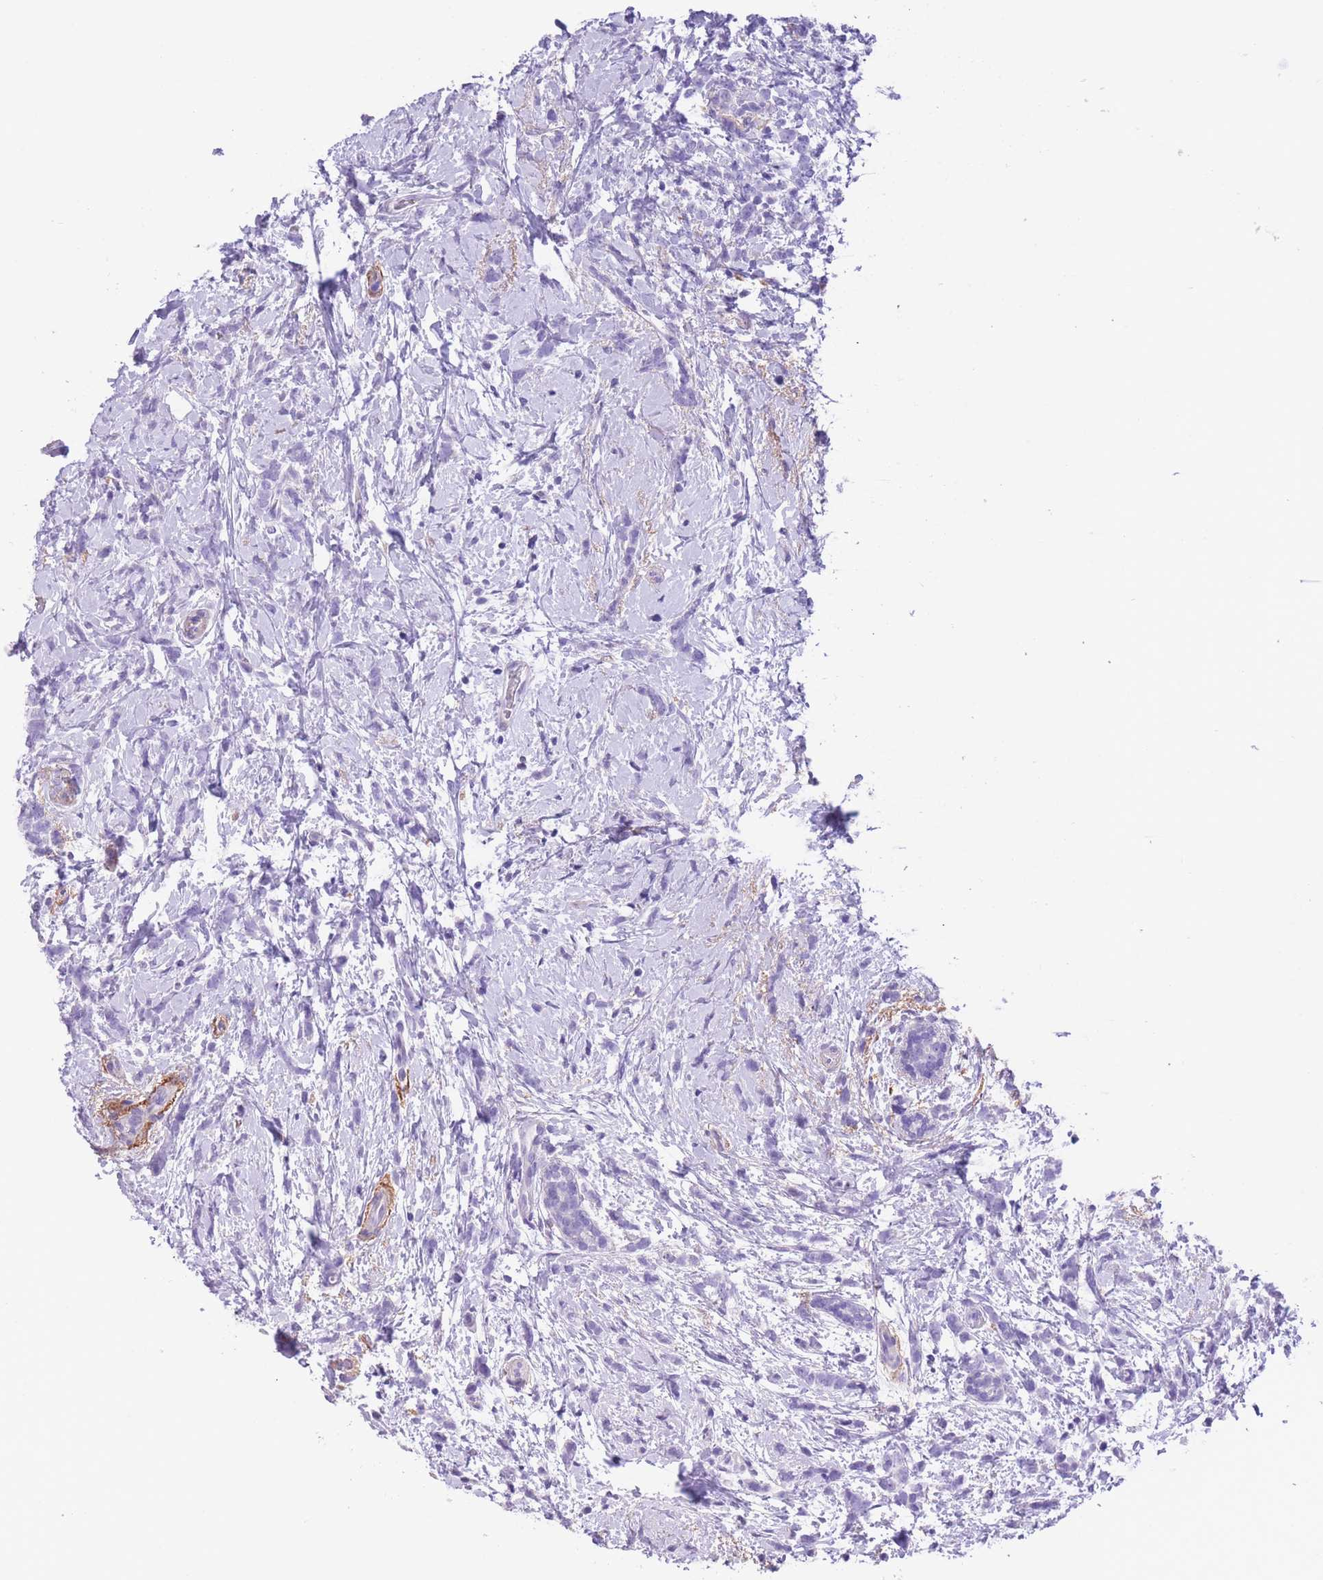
{"staining": {"intensity": "negative", "quantity": "none", "location": "none"}, "tissue": "breast cancer", "cell_type": "Tumor cells", "image_type": "cancer", "snomed": [{"axis": "morphology", "description": "Lobular carcinoma"}, {"axis": "topography", "description": "Breast"}], "caption": "Immunohistochemistry micrograph of human lobular carcinoma (breast) stained for a protein (brown), which shows no positivity in tumor cells.", "gene": "RAI2", "patient": {"sex": "female", "age": 58}}